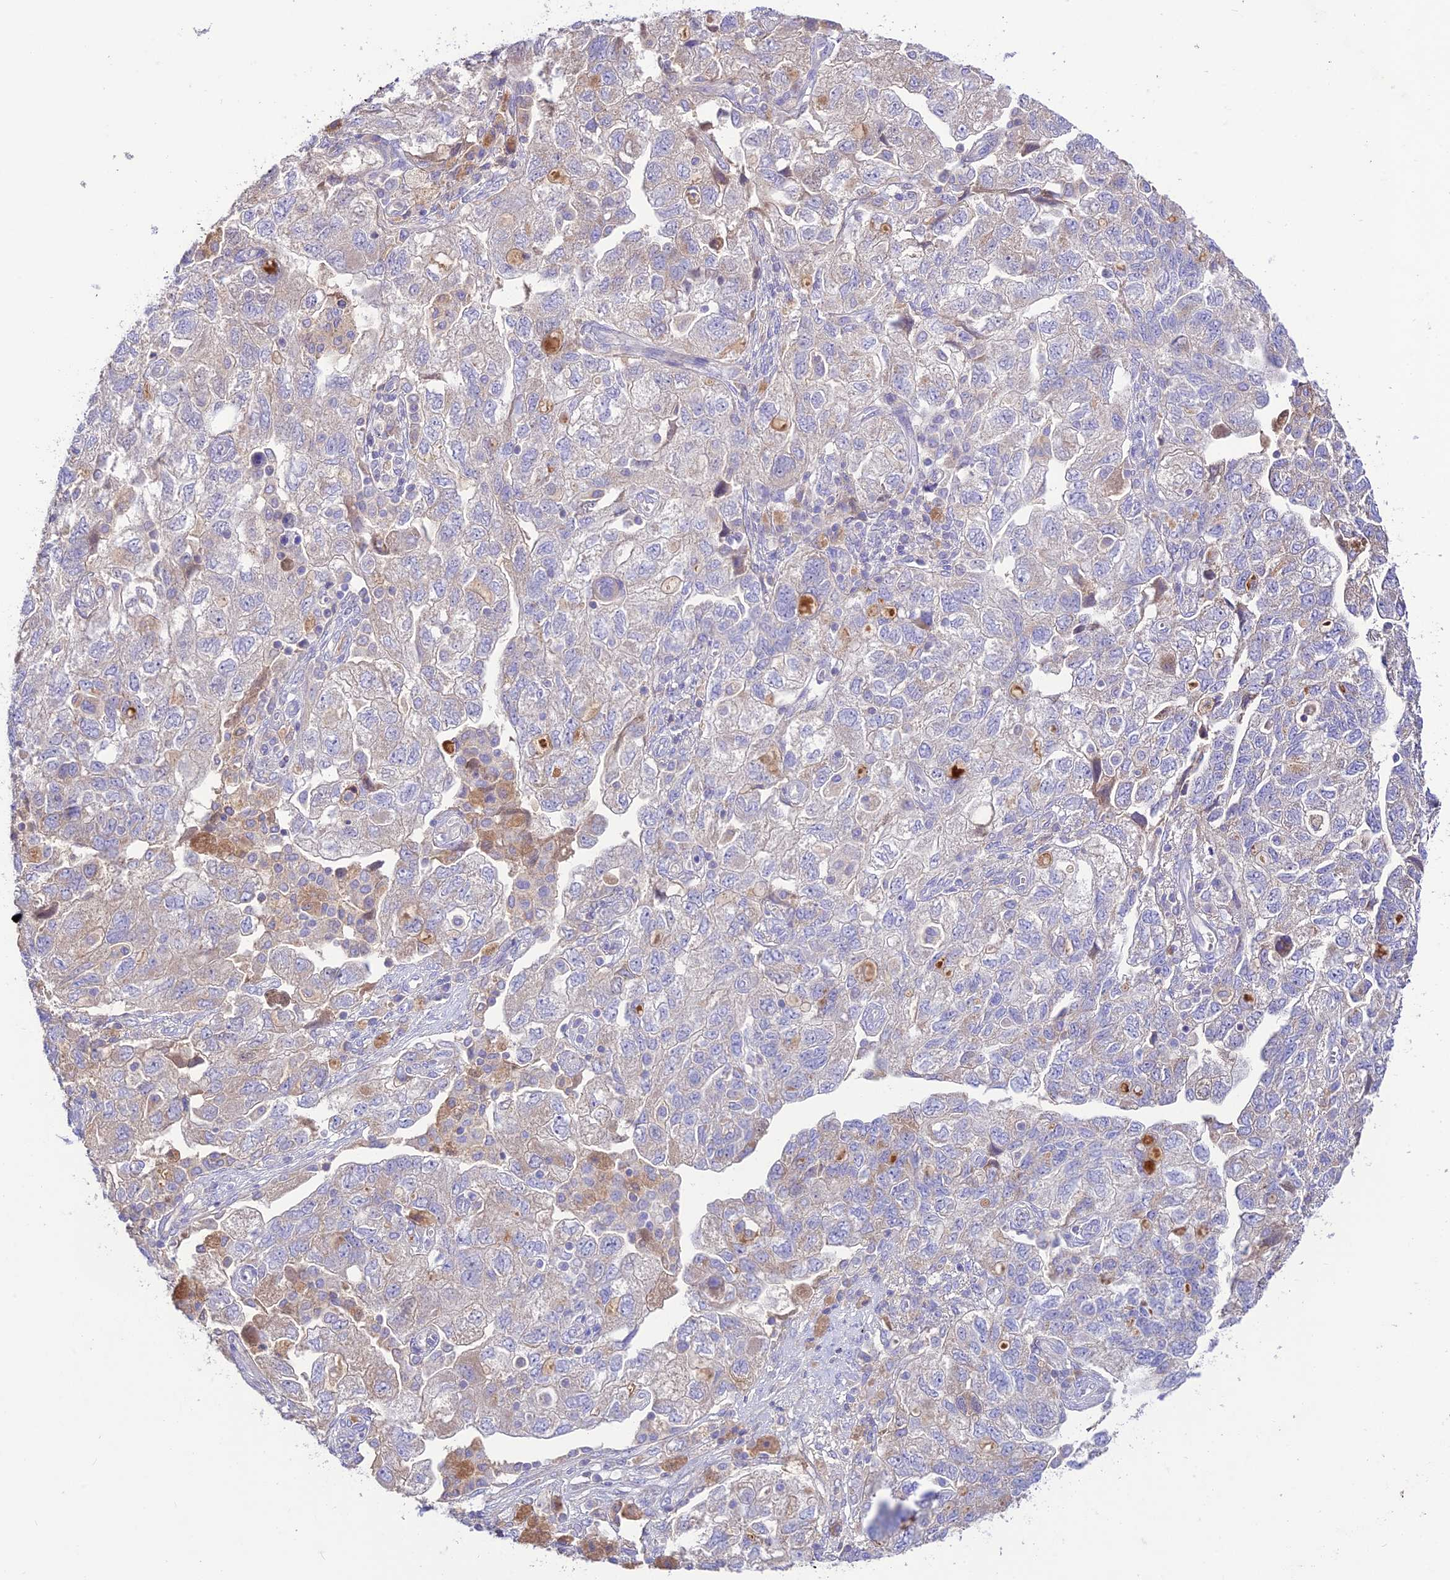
{"staining": {"intensity": "negative", "quantity": "none", "location": "none"}, "tissue": "ovarian cancer", "cell_type": "Tumor cells", "image_type": "cancer", "snomed": [{"axis": "morphology", "description": "Carcinoma, NOS"}, {"axis": "morphology", "description": "Cystadenocarcinoma, serous, NOS"}, {"axis": "topography", "description": "Ovary"}], "caption": "Protein analysis of ovarian serous cystadenocarcinoma demonstrates no significant expression in tumor cells.", "gene": "NLRP9", "patient": {"sex": "female", "age": 69}}